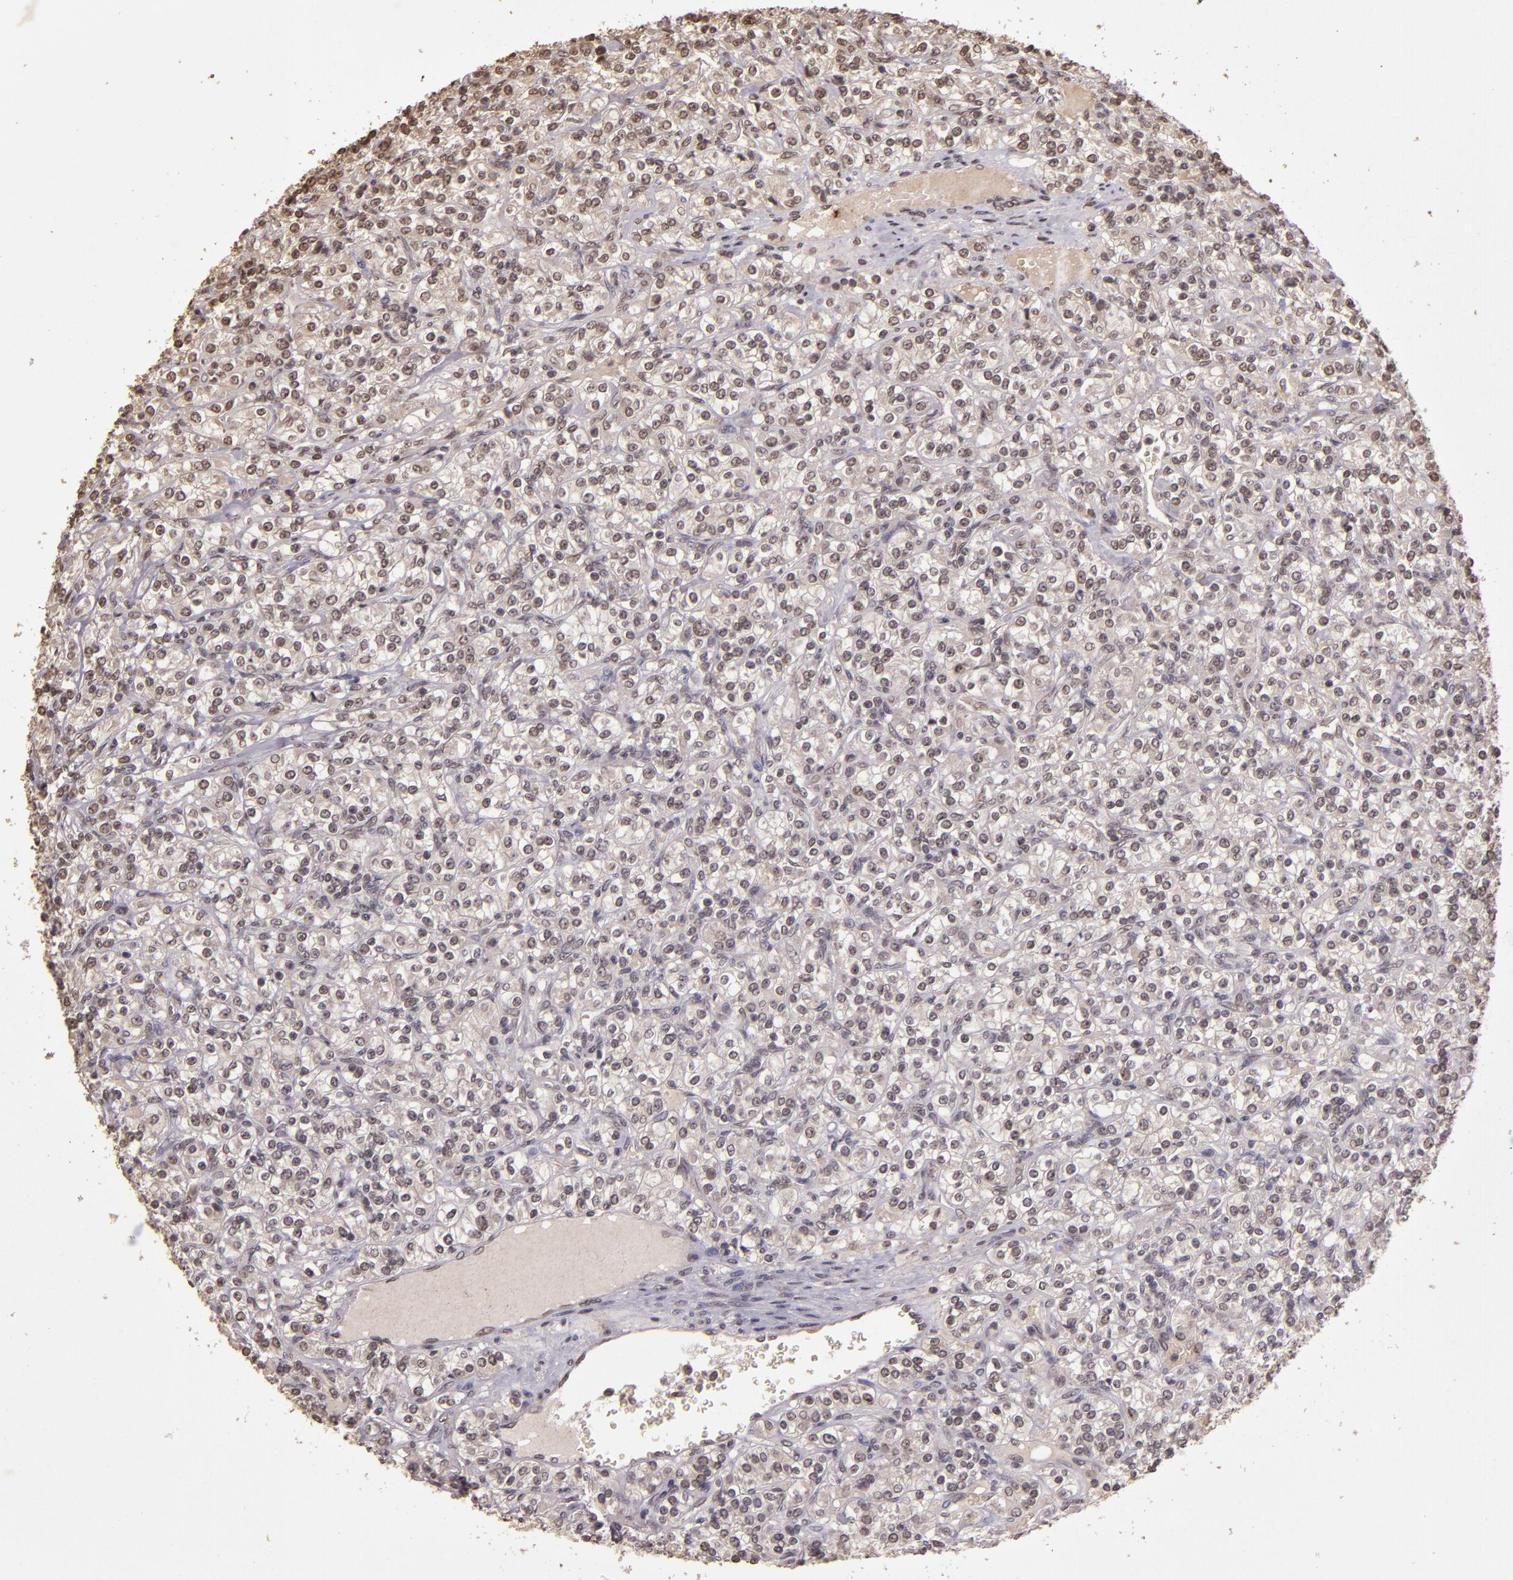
{"staining": {"intensity": "negative", "quantity": "none", "location": "none"}, "tissue": "renal cancer", "cell_type": "Tumor cells", "image_type": "cancer", "snomed": [{"axis": "morphology", "description": "Adenocarcinoma, NOS"}, {"axis": "topography", "description": "Kidney"}], "caption": "Human renal adenocarcinoma stained for a protein using IHC demonstrates no staining in tumor cells.", "gene": "CUL1", "patient": {"sex": "male", "age": 77}}